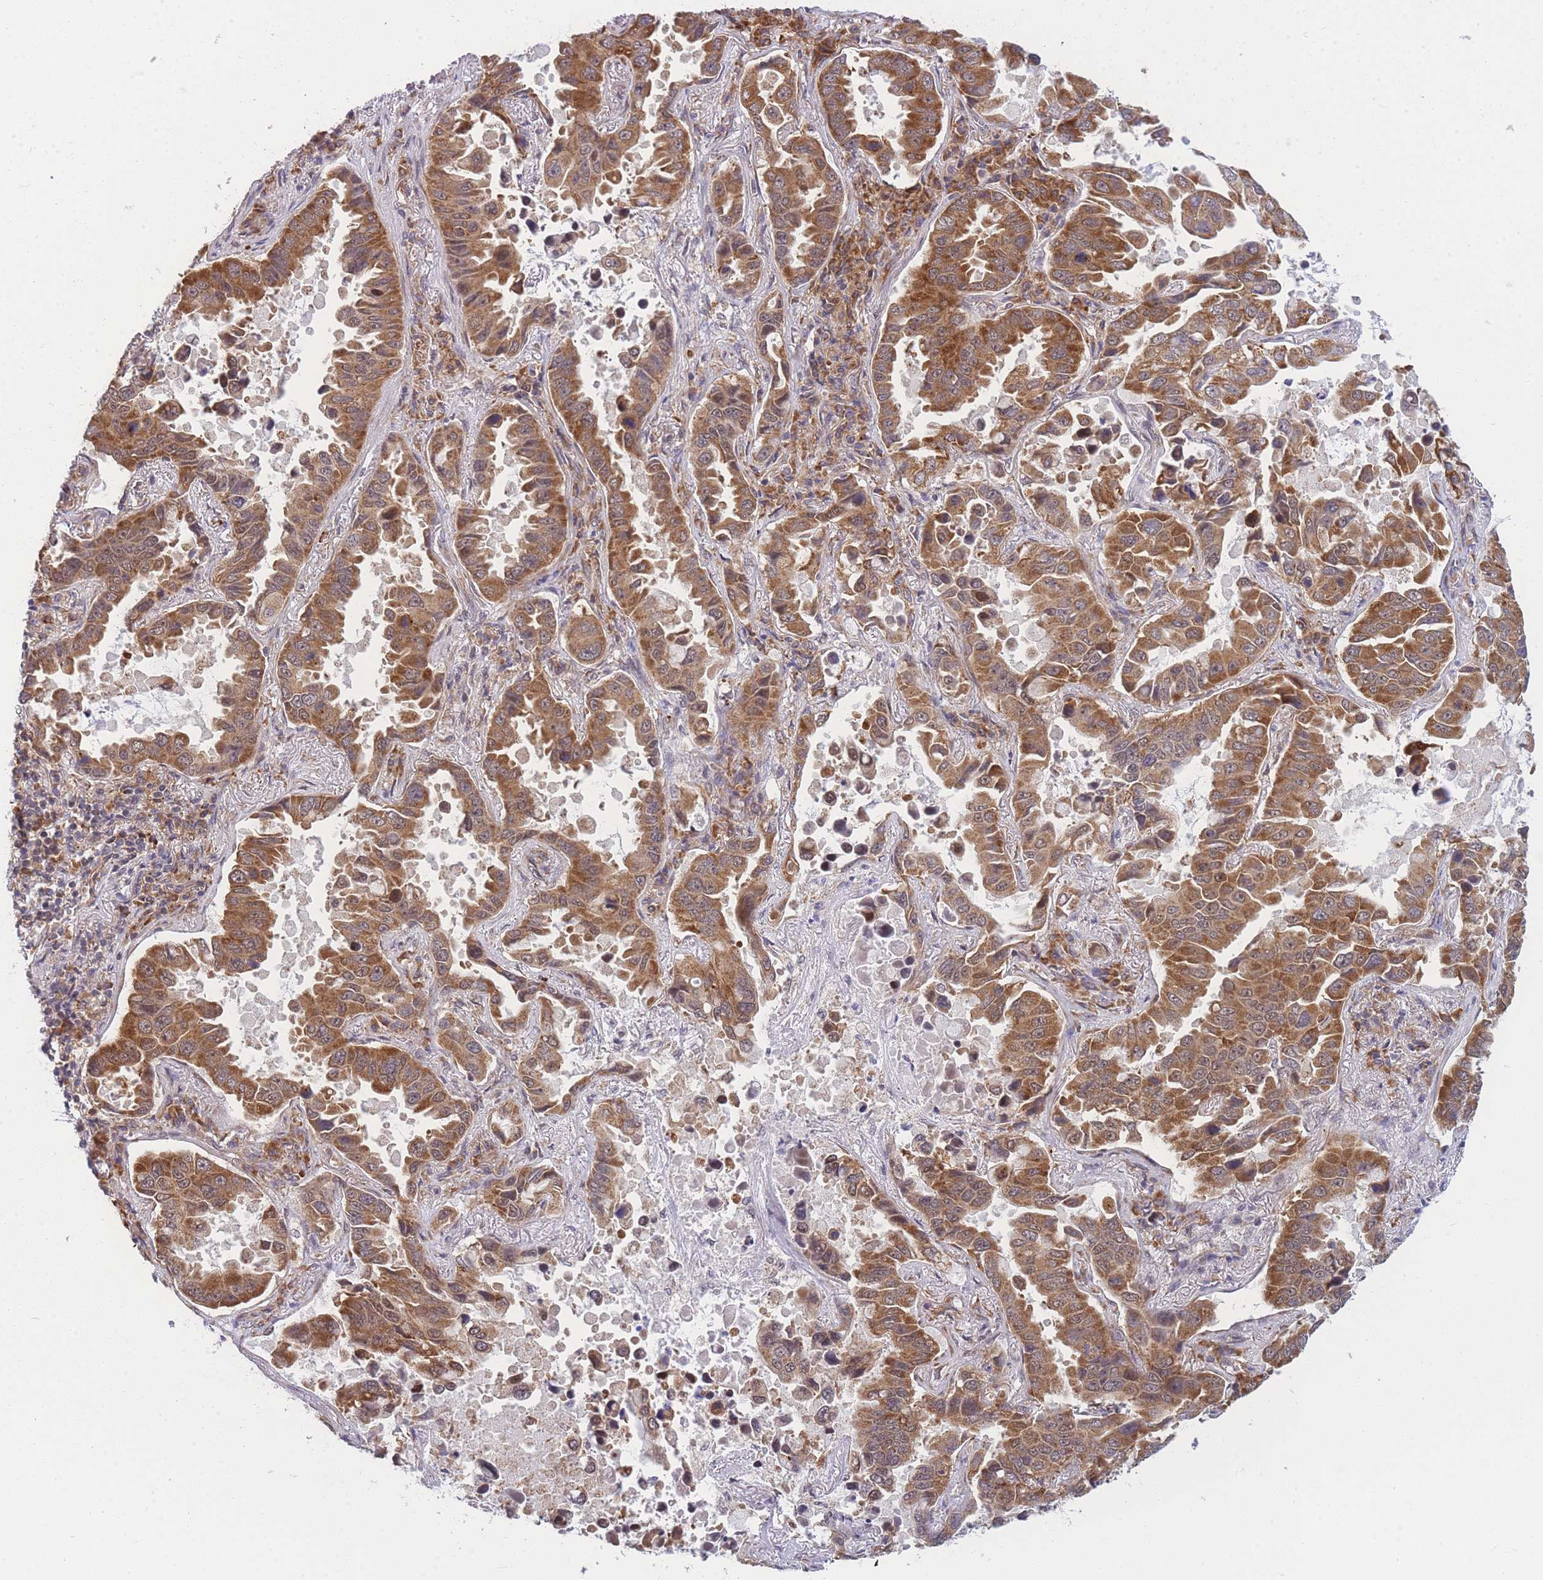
{"staining": {"intensity": "moderate", "quantity": ">75%", "location": "cytoplasmic/membranous"}, "tissue": "lung cancer", "cell_type": "Tumor cells", "image_type": "cancer", "snomed": [{"axis": "morphology", "description": "Adenocarcinoma, NOS"}, {"axis": "topography", "description": "Lung"}], "caption": "High-power microscopy captured an immunohistochemistry micrograph of lung cancer (adenocarcinoma), revealing moderate cytoplasmic/membranous positivity in approximately >75% of tumor cells. (DAB (3,3'-diaminobenzidine) IHC with brightfield microscopy, high magnification).", "gene": "MRPL23", "patient": {"sex": "male", "age": 64}}